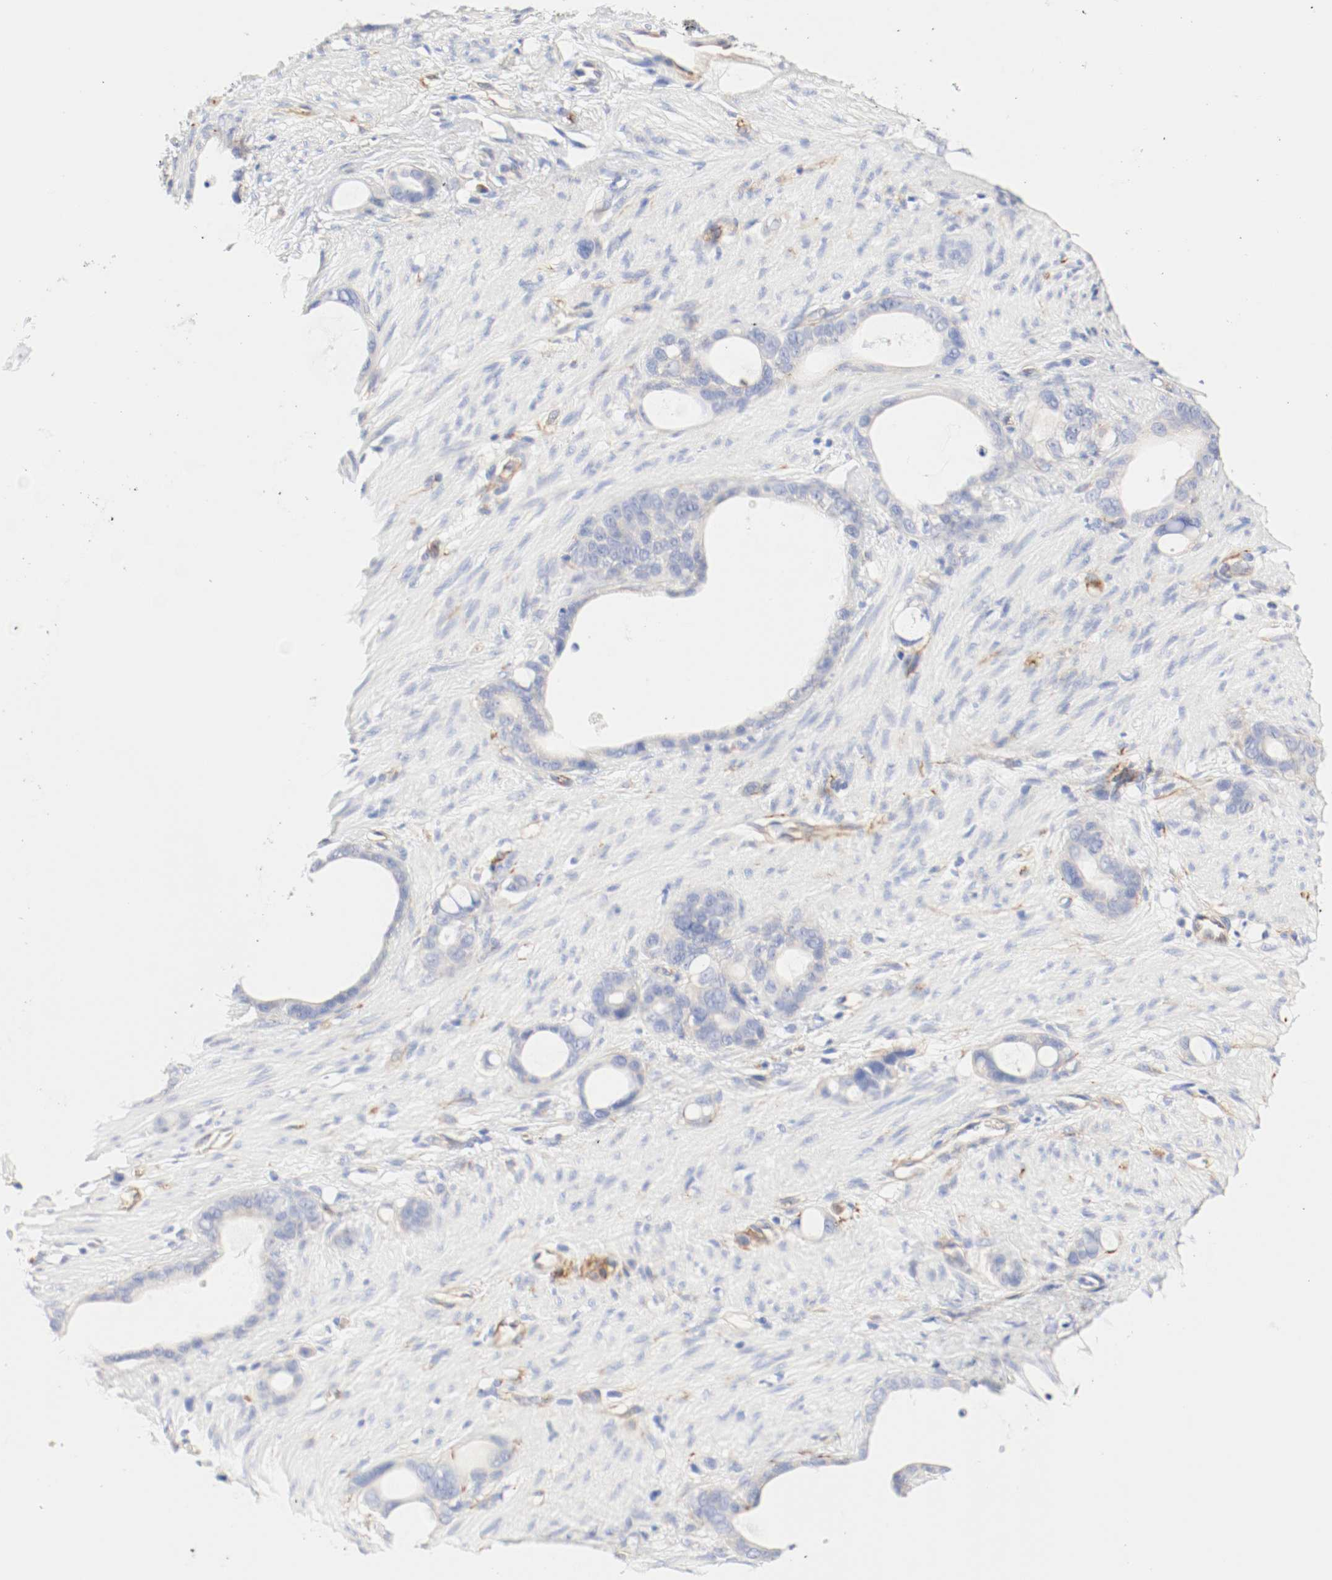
{"staining": {"intensity": "weak", "quantity": "<25%", "location": "cytoplasmic/membranous"}, "tissue": "stomach cancer", "cell_type": "Tumor cells", "image_type": "cancer", "snomed": [{"axis": "morphology", "description": "Adenocarcinoma, NOS"}, {"axis": "topography", "description": "Stomach"}], "caption": "Tumor cells show no significant protein positivity in stomach cancer.", "gene": "GIT1", "patient": {"sex": "female", "age": 75}}